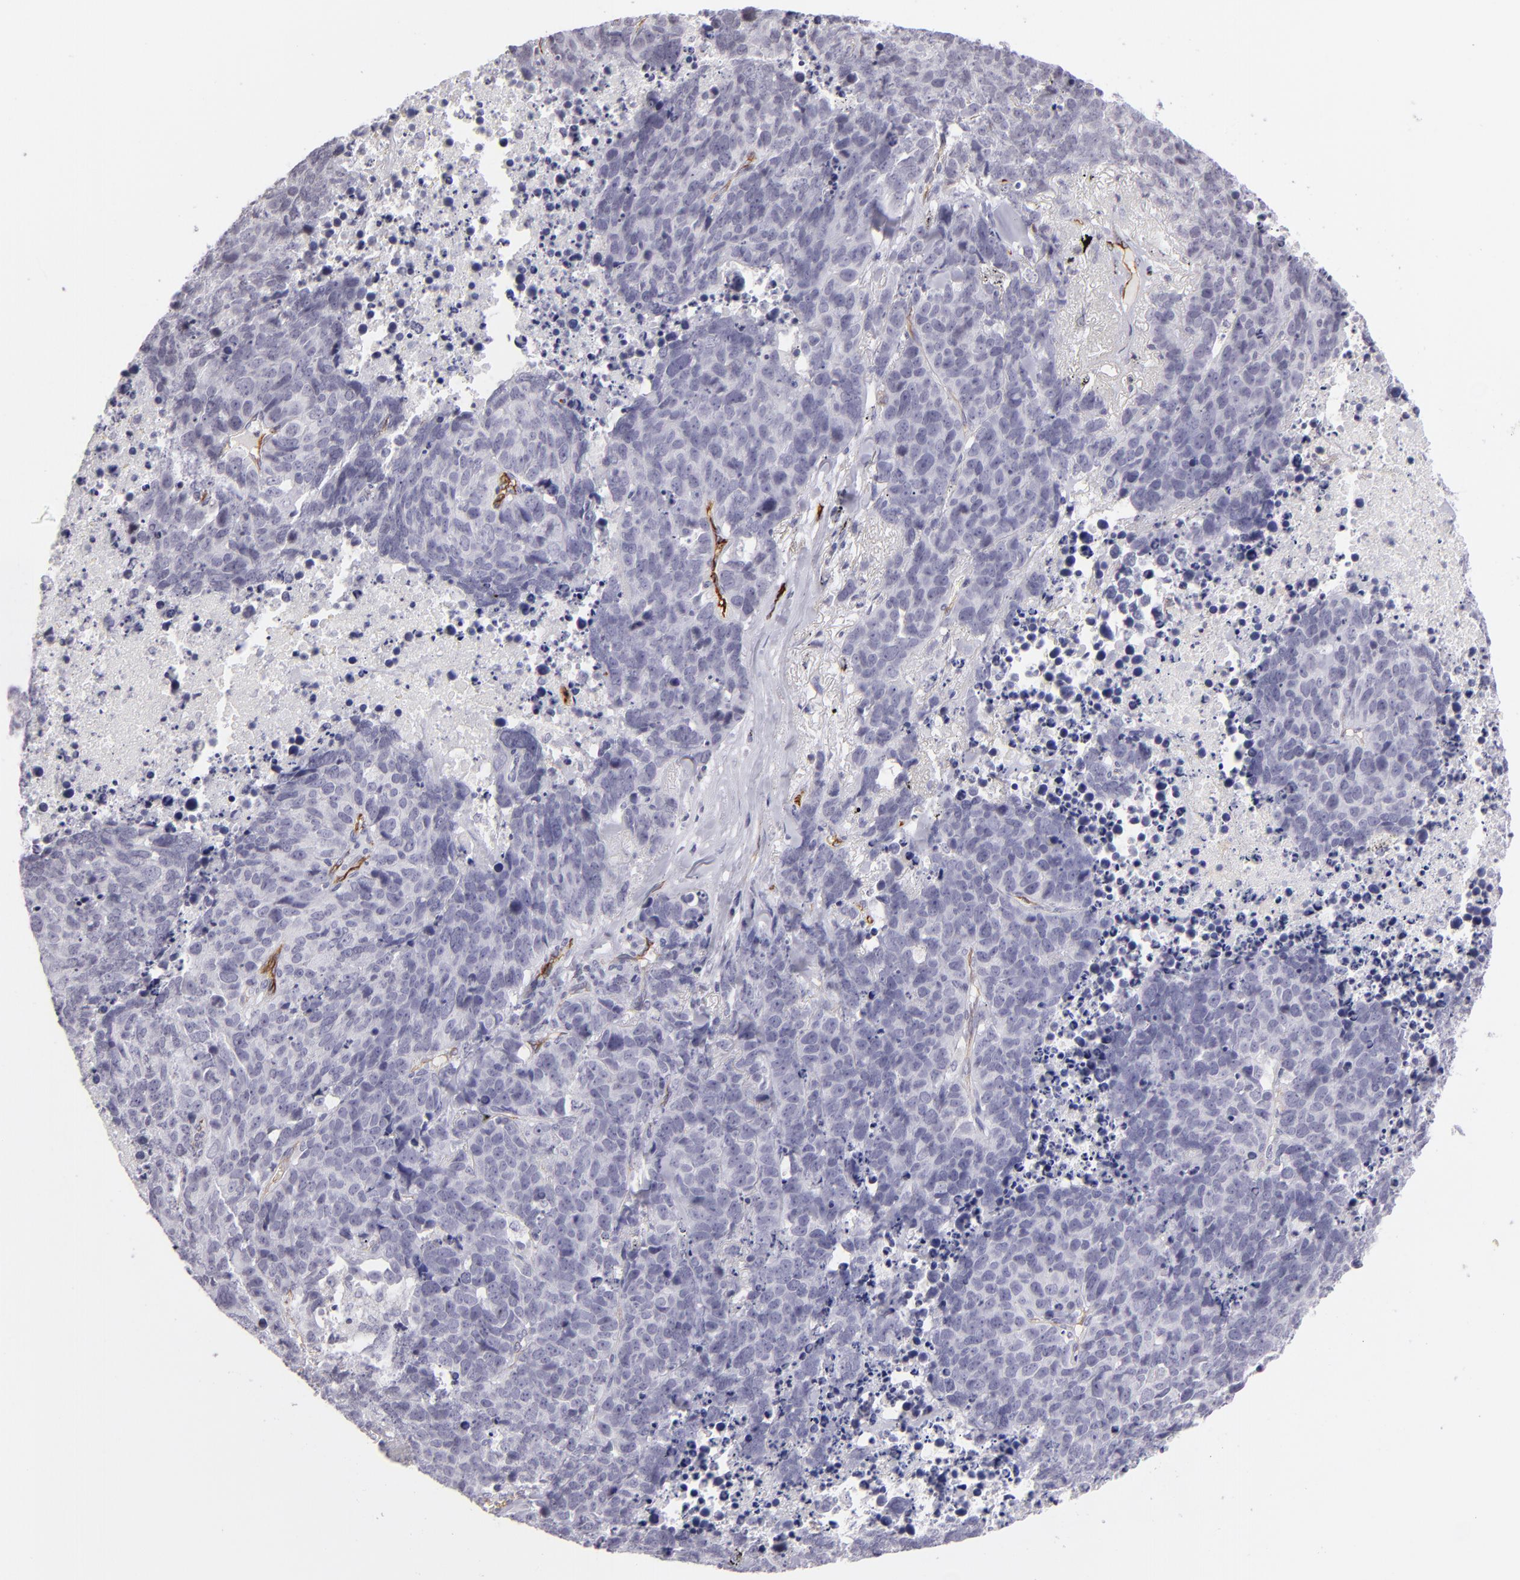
{"staining": {"intensity": "negative", "quantity": "none", "location": "none"}, "tissue": "lung cancer", "cell_type": "Tumor cells", "image_type": "cancer", "snomed": [{"axis": "morphology", "description": "Carcinoid, malignant, NOS"}, {"axis": "topography", "description": "Lung"}], "caption": "Immunohistochemical staining of human lung cancer (carcinoid (malignant)) exhibits no significant positivity in tumor cells.", "gene": "THBD", "patient": {"sex": "male", "age": 60}}